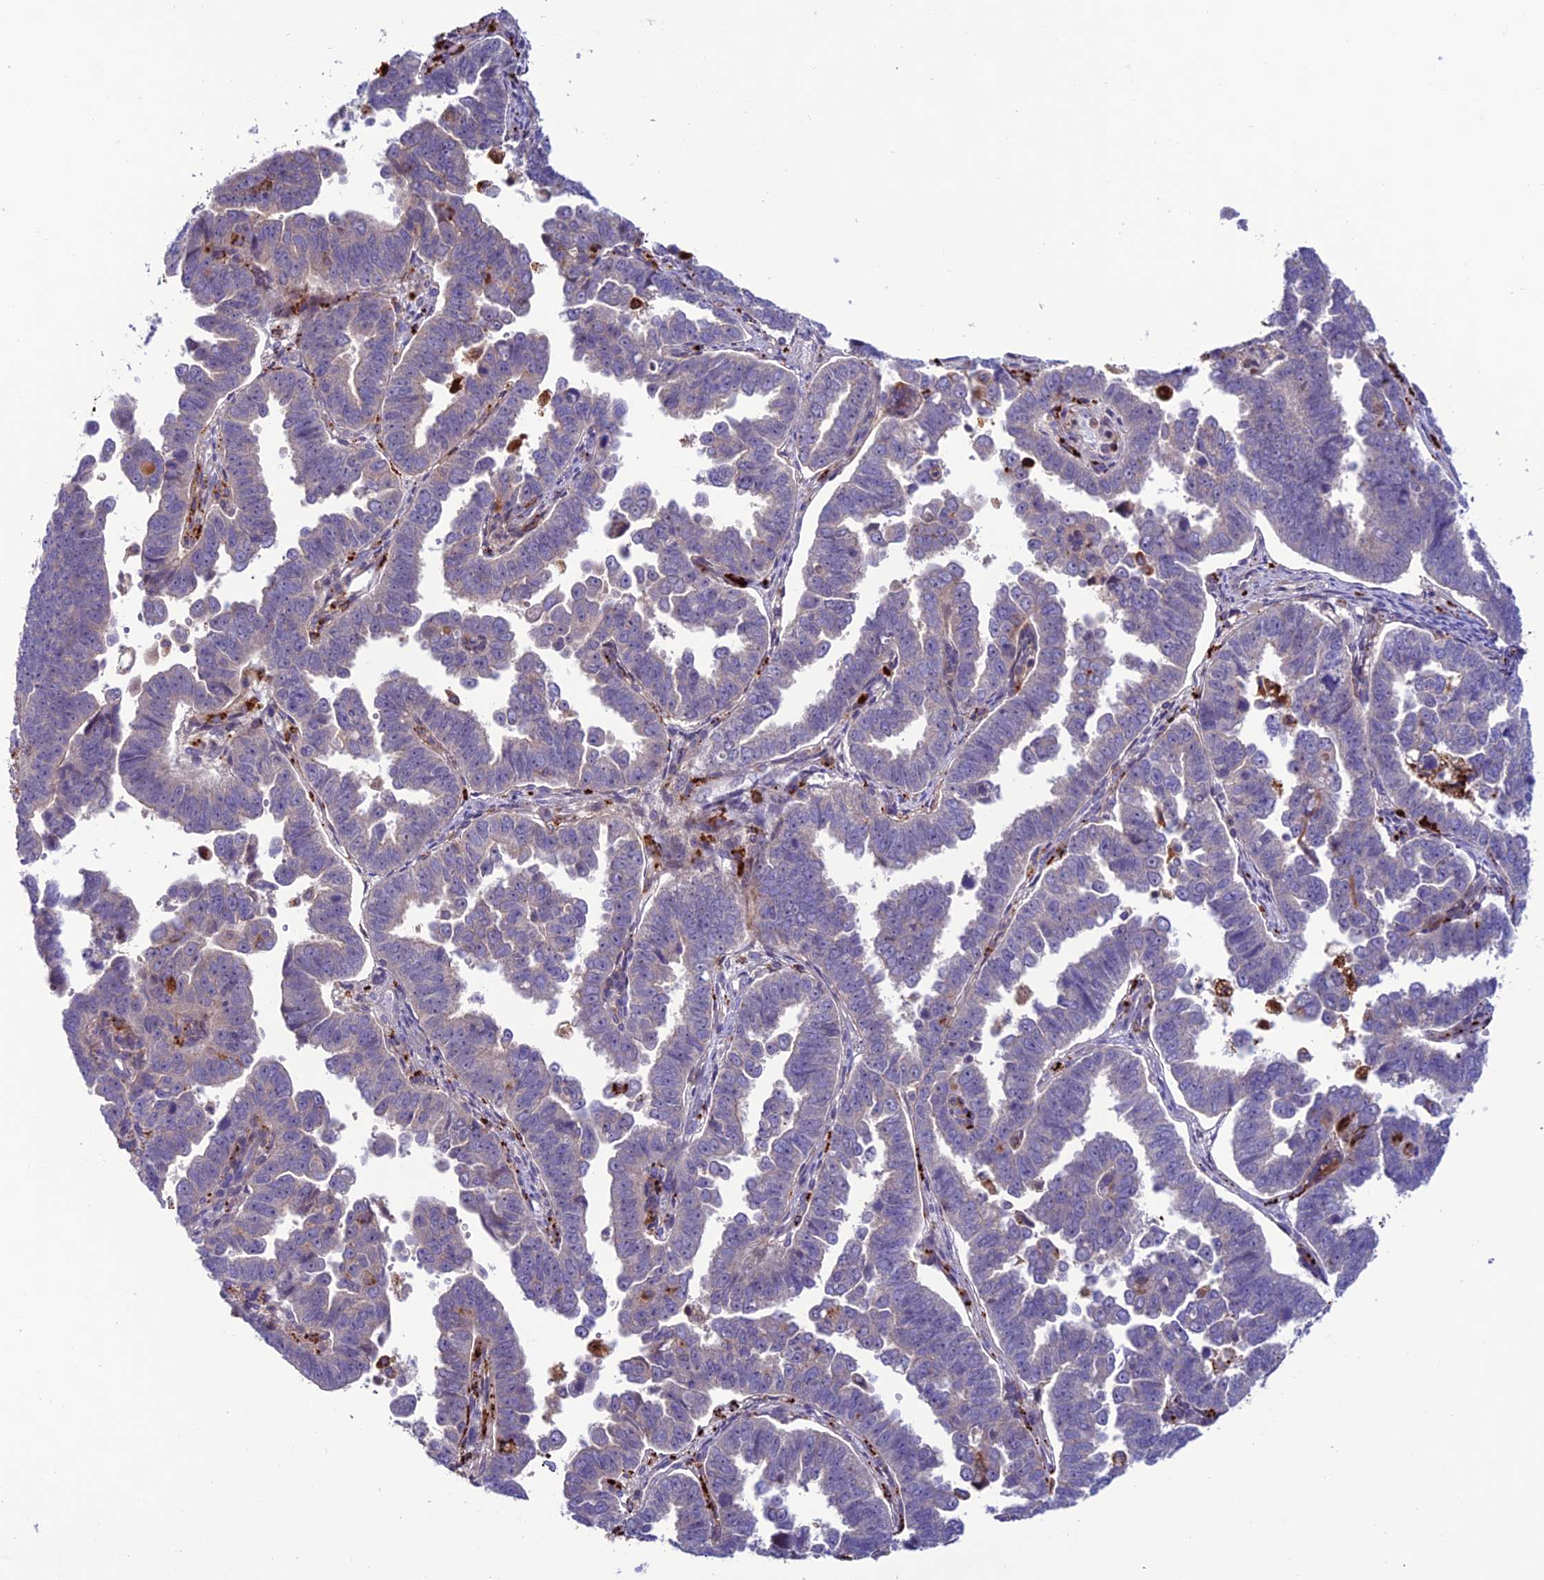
{"staining": {"intensity": "negative", "quantity": "none", "location": "none"}, "tissue": "endometrial cancer", "cell_type": "Tumor cells", "image_type": "cancer", "snomed": [{"axis": "morphology", "description": "Adenocarcinoma, NOS"}, {"axis": "topography", "description": "Endometrium"}], "caption": "DAB immunohistochemical staining of endometrial cancer demonstrates no significant positivity in tumor cells.", "gene": "ARHGEF18", "patient": {"sex": "female", "age": 75}}